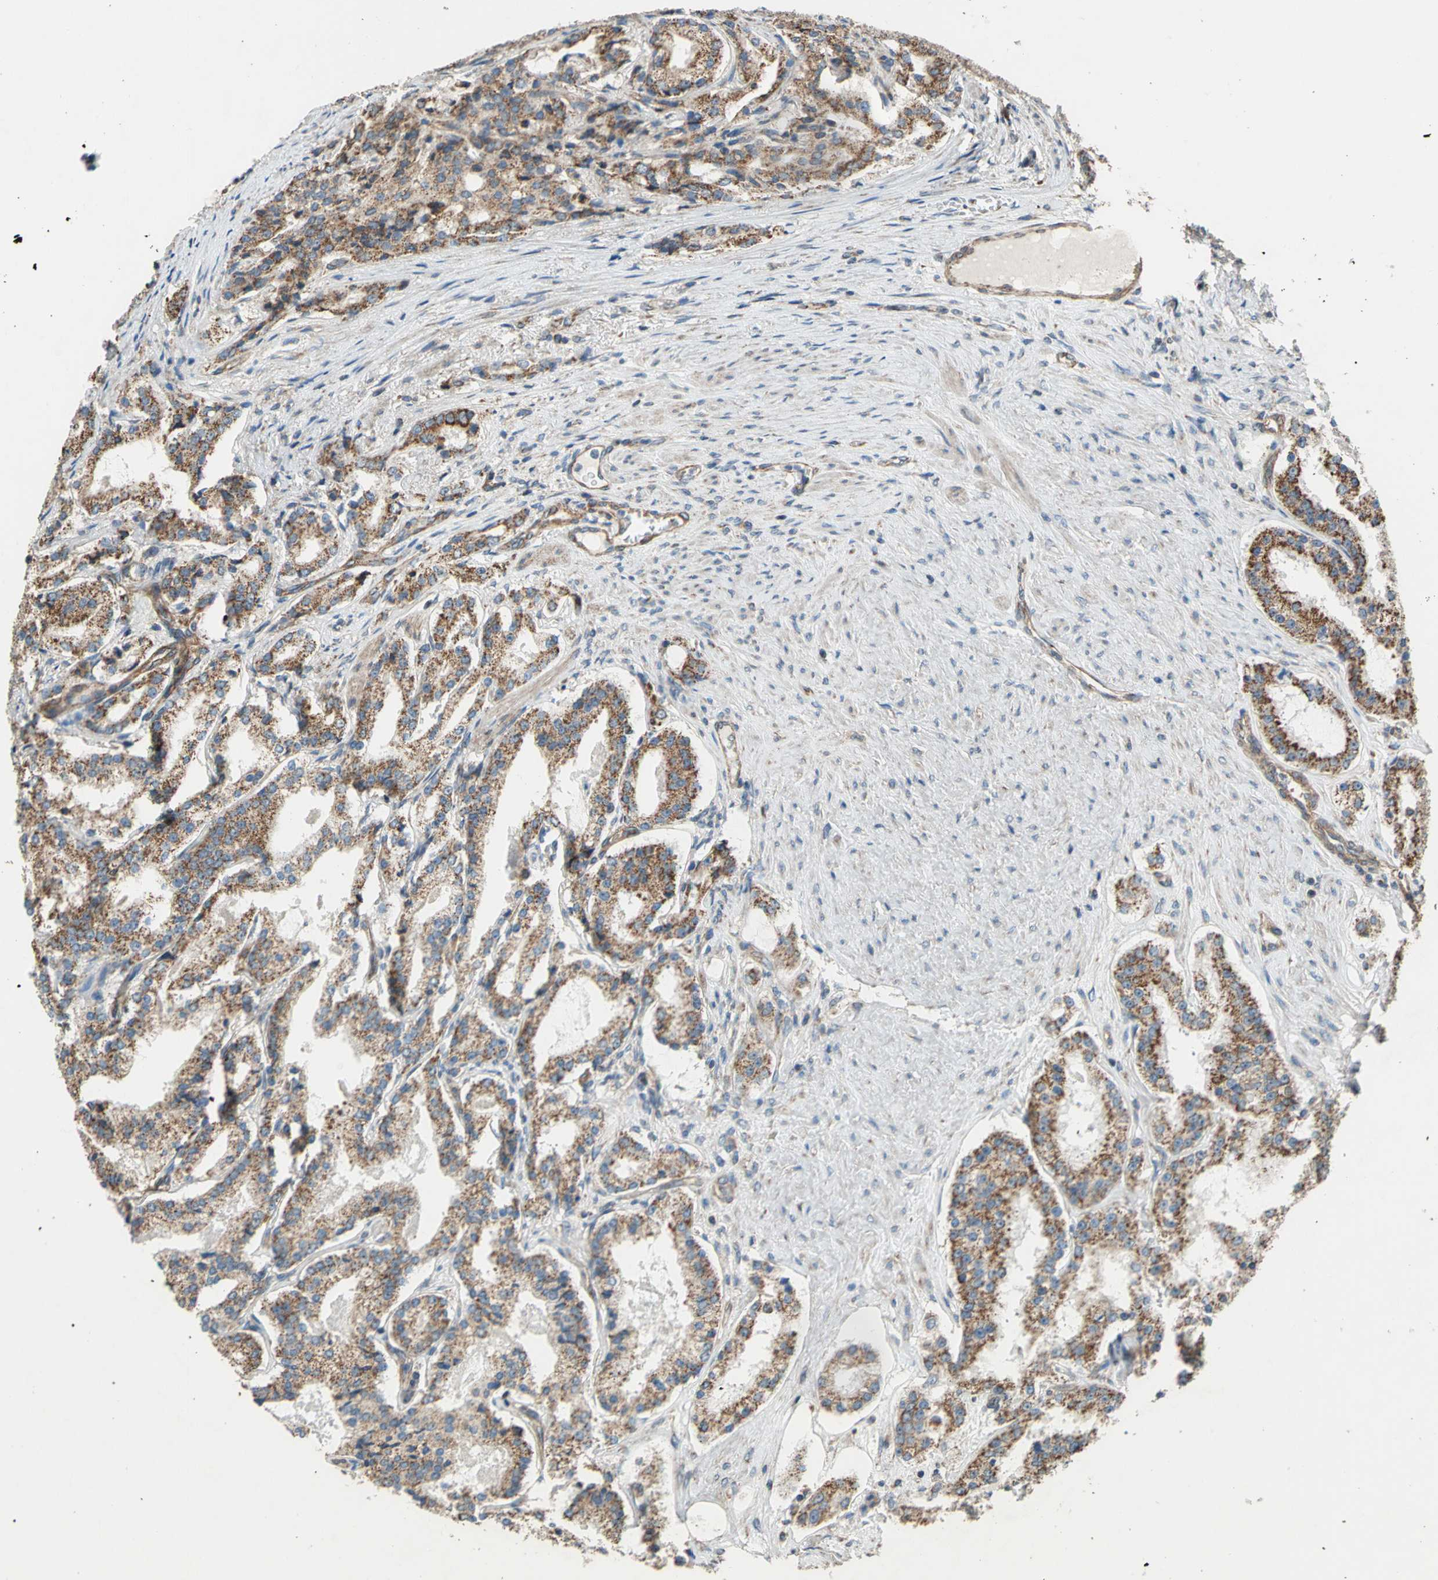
{"staining": {"intensity": "moderate", "quantity": ">75%", "location": "cytoplasmic/membranous"}, "tissue": "prostate cancer", "cell_type": "Tumor cells", "image_type": "cancer", "snomed": [{"axis": "morphology", "description": "Adenocarcinoma, Medium grade"}, {"axis": "topography", "description": "Prostate"}], "caption": "This is a photomicrograph of IHC staining of prostate cancer, which shows moderate expression in the cytoplasmic/membranous of tumor cells.", "gene": "MRPS22", "patient": {"sex": "male", "age": 72}}